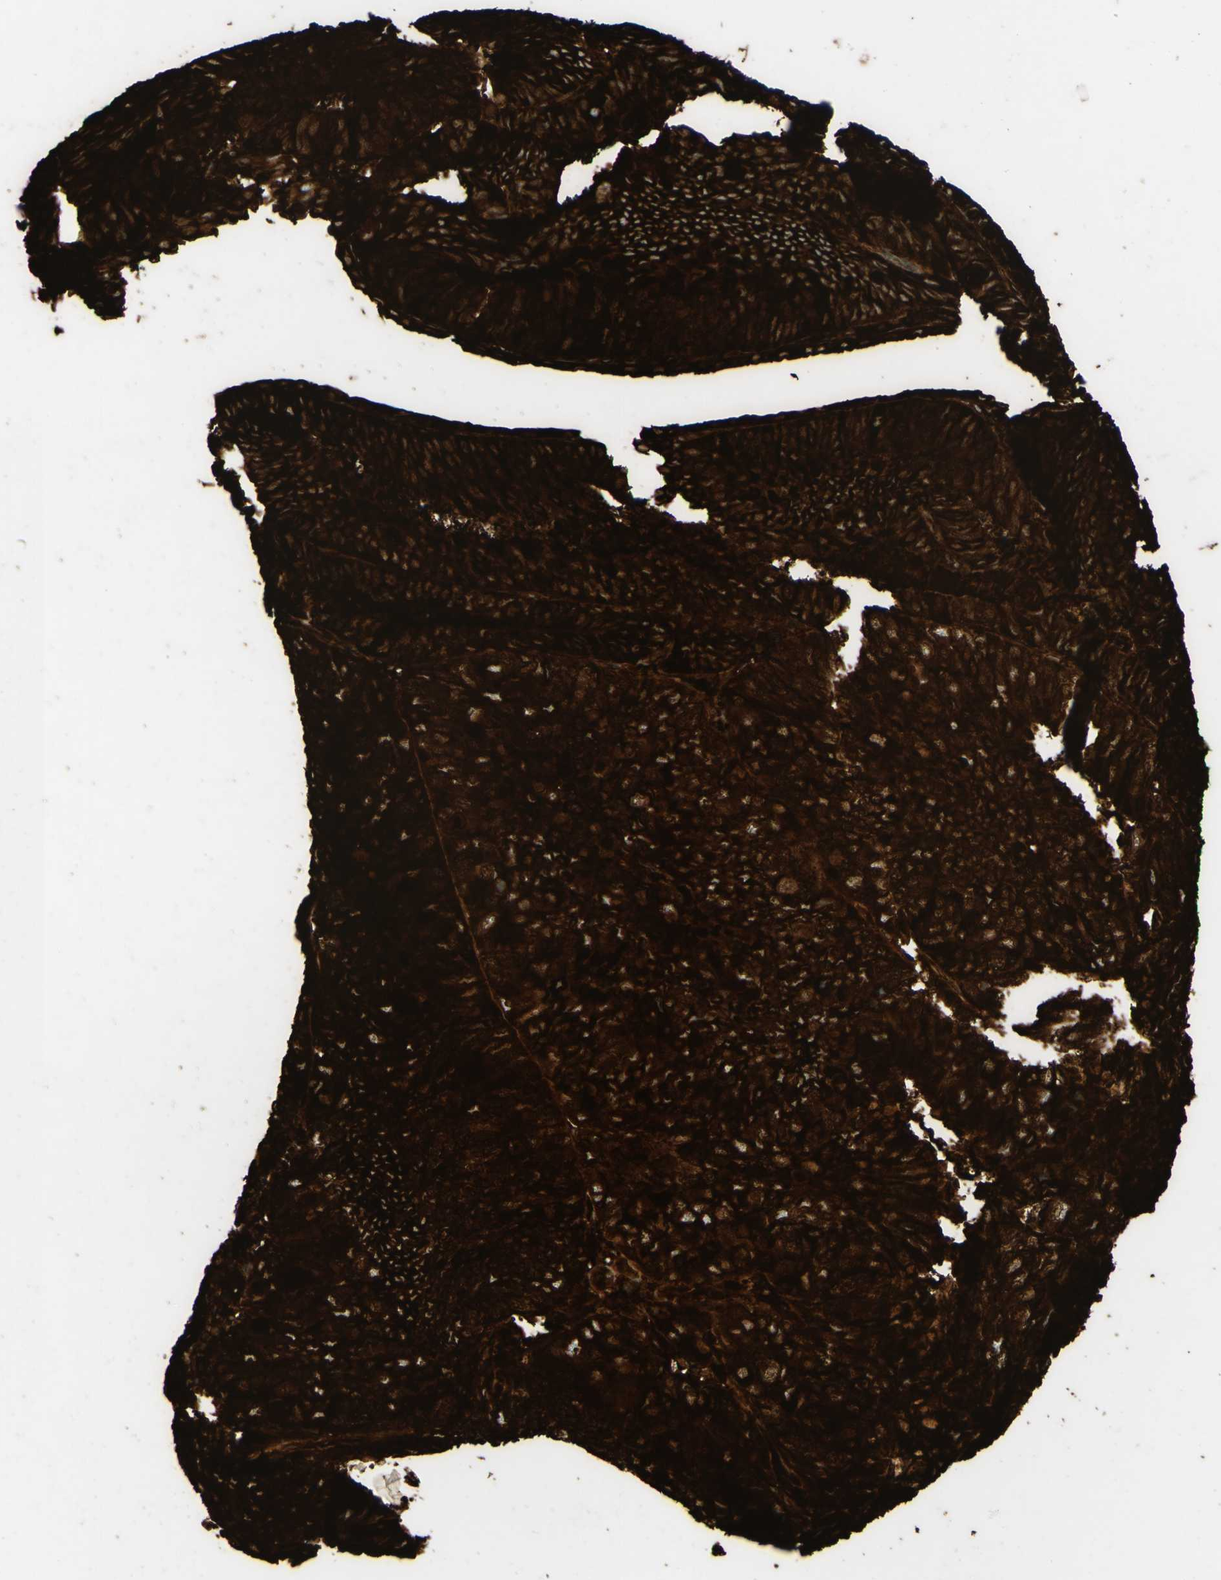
{"staining": {"intensity": "strong", "quantity": ">75%", "location": "cytoplasmic/membranous"}, "tissue": "endometrial cancer", "cell_type": "Tumor cells", "image_type": "cancer", "snomed": [{"axis": "morphology", "description": "Adenocarcinoma, NOS"}, {"axis": "topography", "description": "Endometrium"}], "caption": "Endometrial cancer was stained to show a protein in brown. There is high levels of strong cytoplasmic/membranous staining in about >75% of tumor cells.", "gene": "PIGR", "patient": {"sex": "female", "age": 81}}